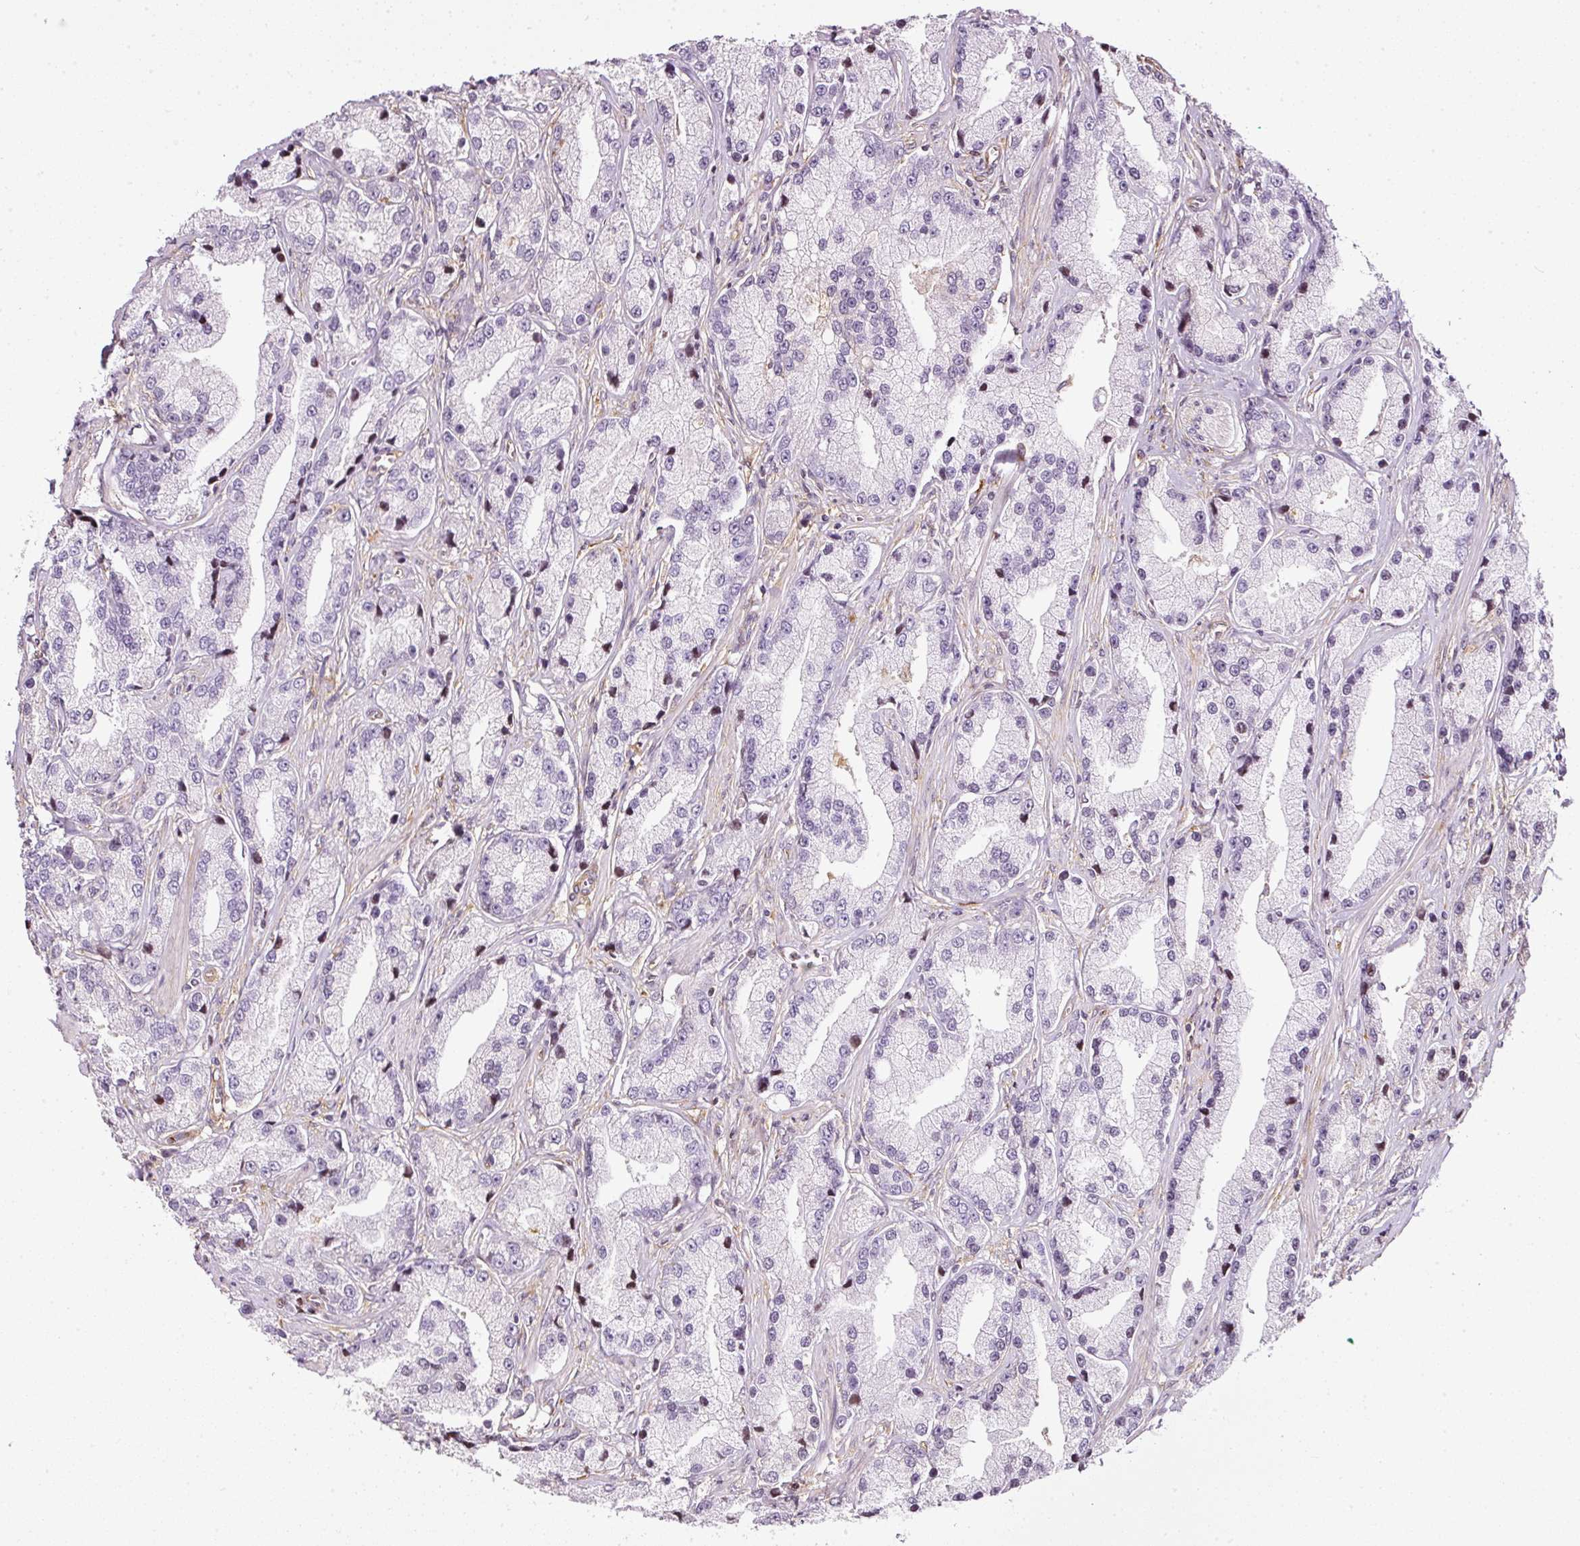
{"staining": {"intensity": "negative", "quantity": "none", "location": "none"}, "tissue": "prostate cancer", "cell_type": "Tumor cells", "image_type": "cancer", "snomed": [{"axis": "morphology", "description": "Adenocarcinoma, High grade"}, {"axis": "topography", "description": "Prostate"}], "caption": "The histopathology image reveals no staining of tumor cells in prostate cancer (high-grade adenocarcinoma).", "gene": "SCNM1", "patient": {"sex": "male", "age": 74}}